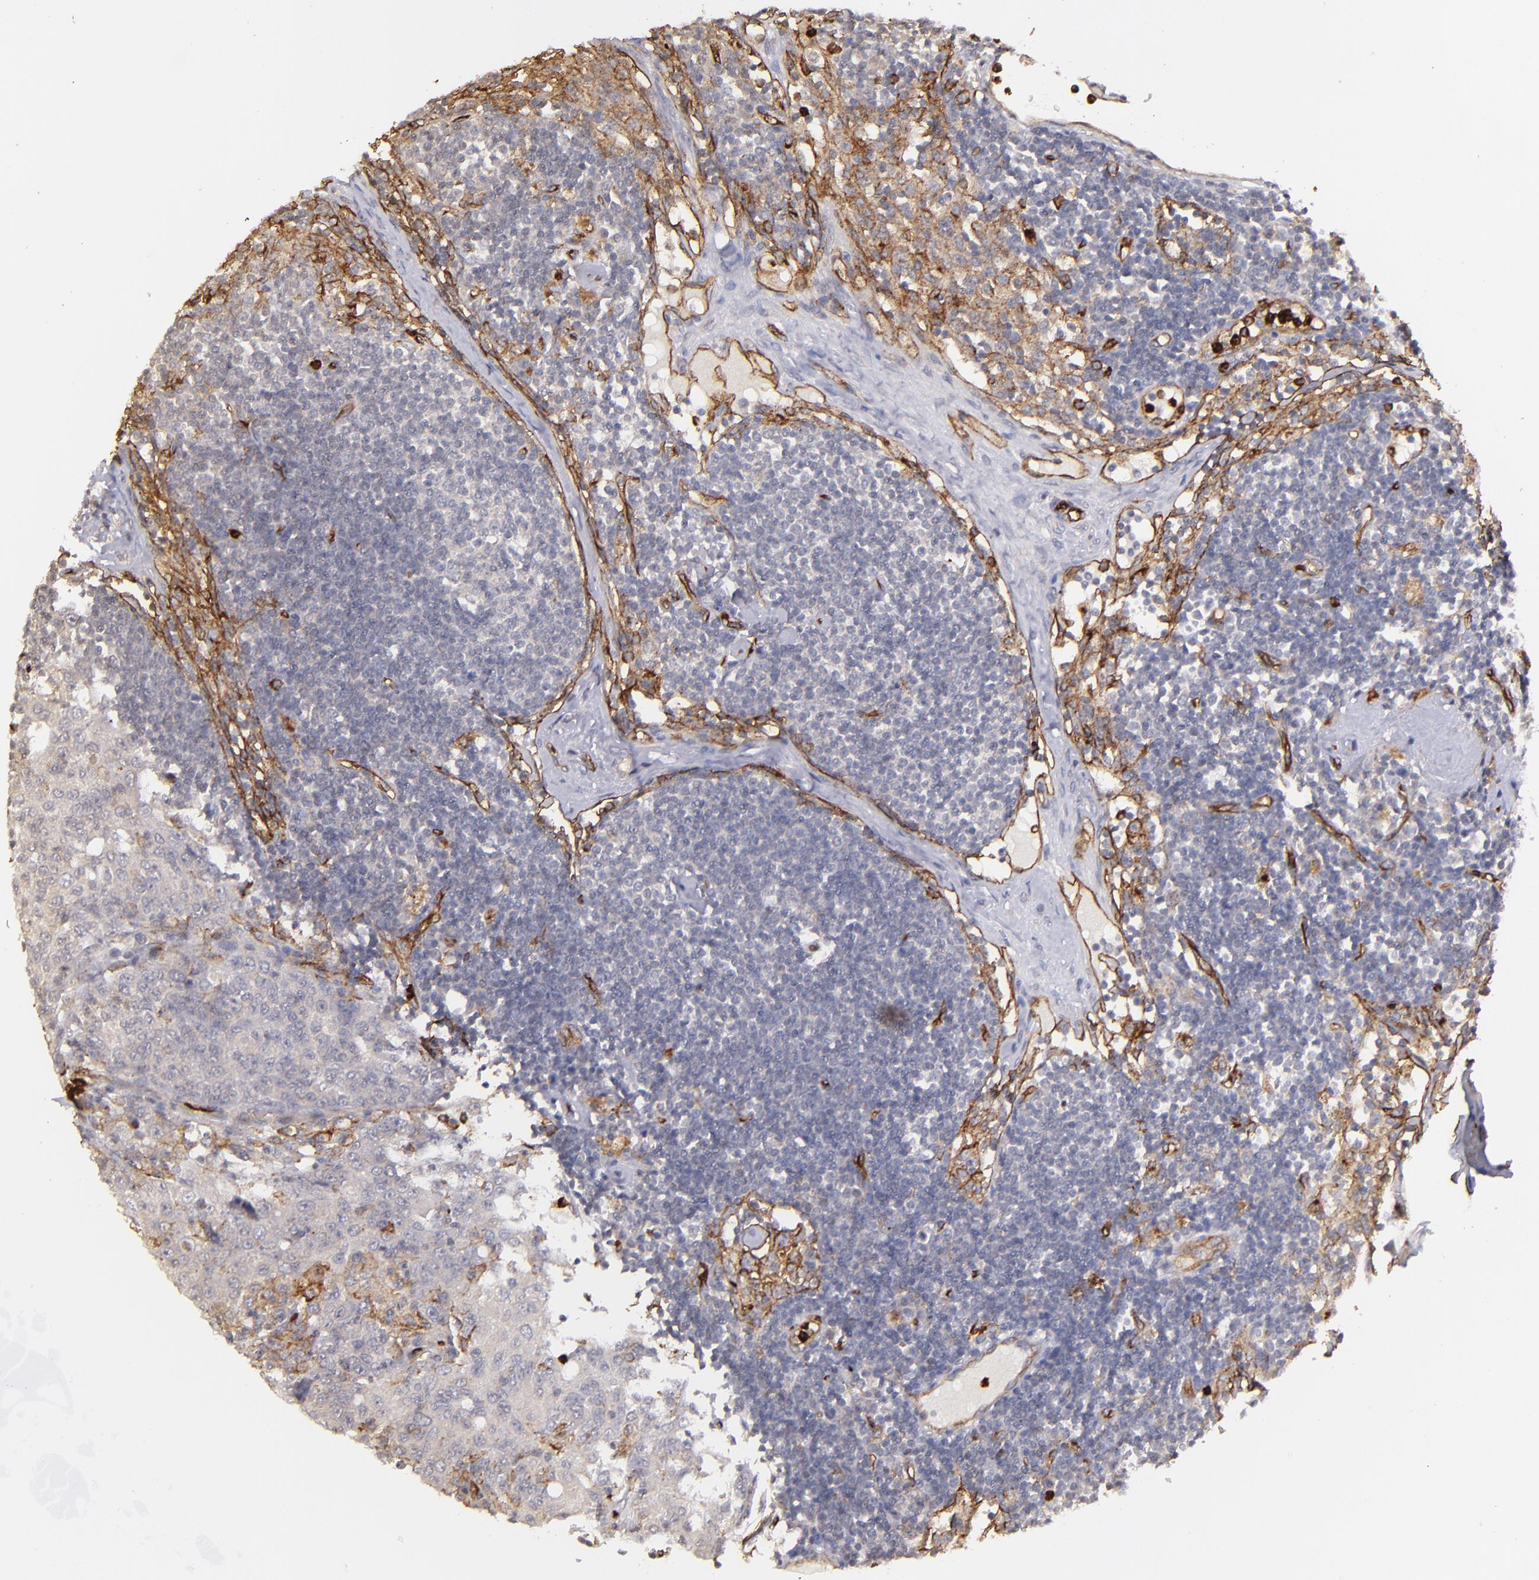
{"staining": {"intensity": "strong", "quantity": "<25%", "location": "cytoplasmic/membranous"}, "tissue": "lymph node", "cell_type": "Non-germinal center cells", "image_type": "normal", "snomed": [{"axis": "morphology", "description": "Normal tissue, NOS"}, {"axis": "topography", "description": "Lymph node"}], "caption": "Brown immunohistochemical staining in normal lymph node shows strong cytoplasmic/membranous staining in about <25% of non-germinal center cells. (Brightfield microscopy of DAB IHC at high magnification).", "gene": "DYSF", "patient": {"sex": "female", "age": 42}}